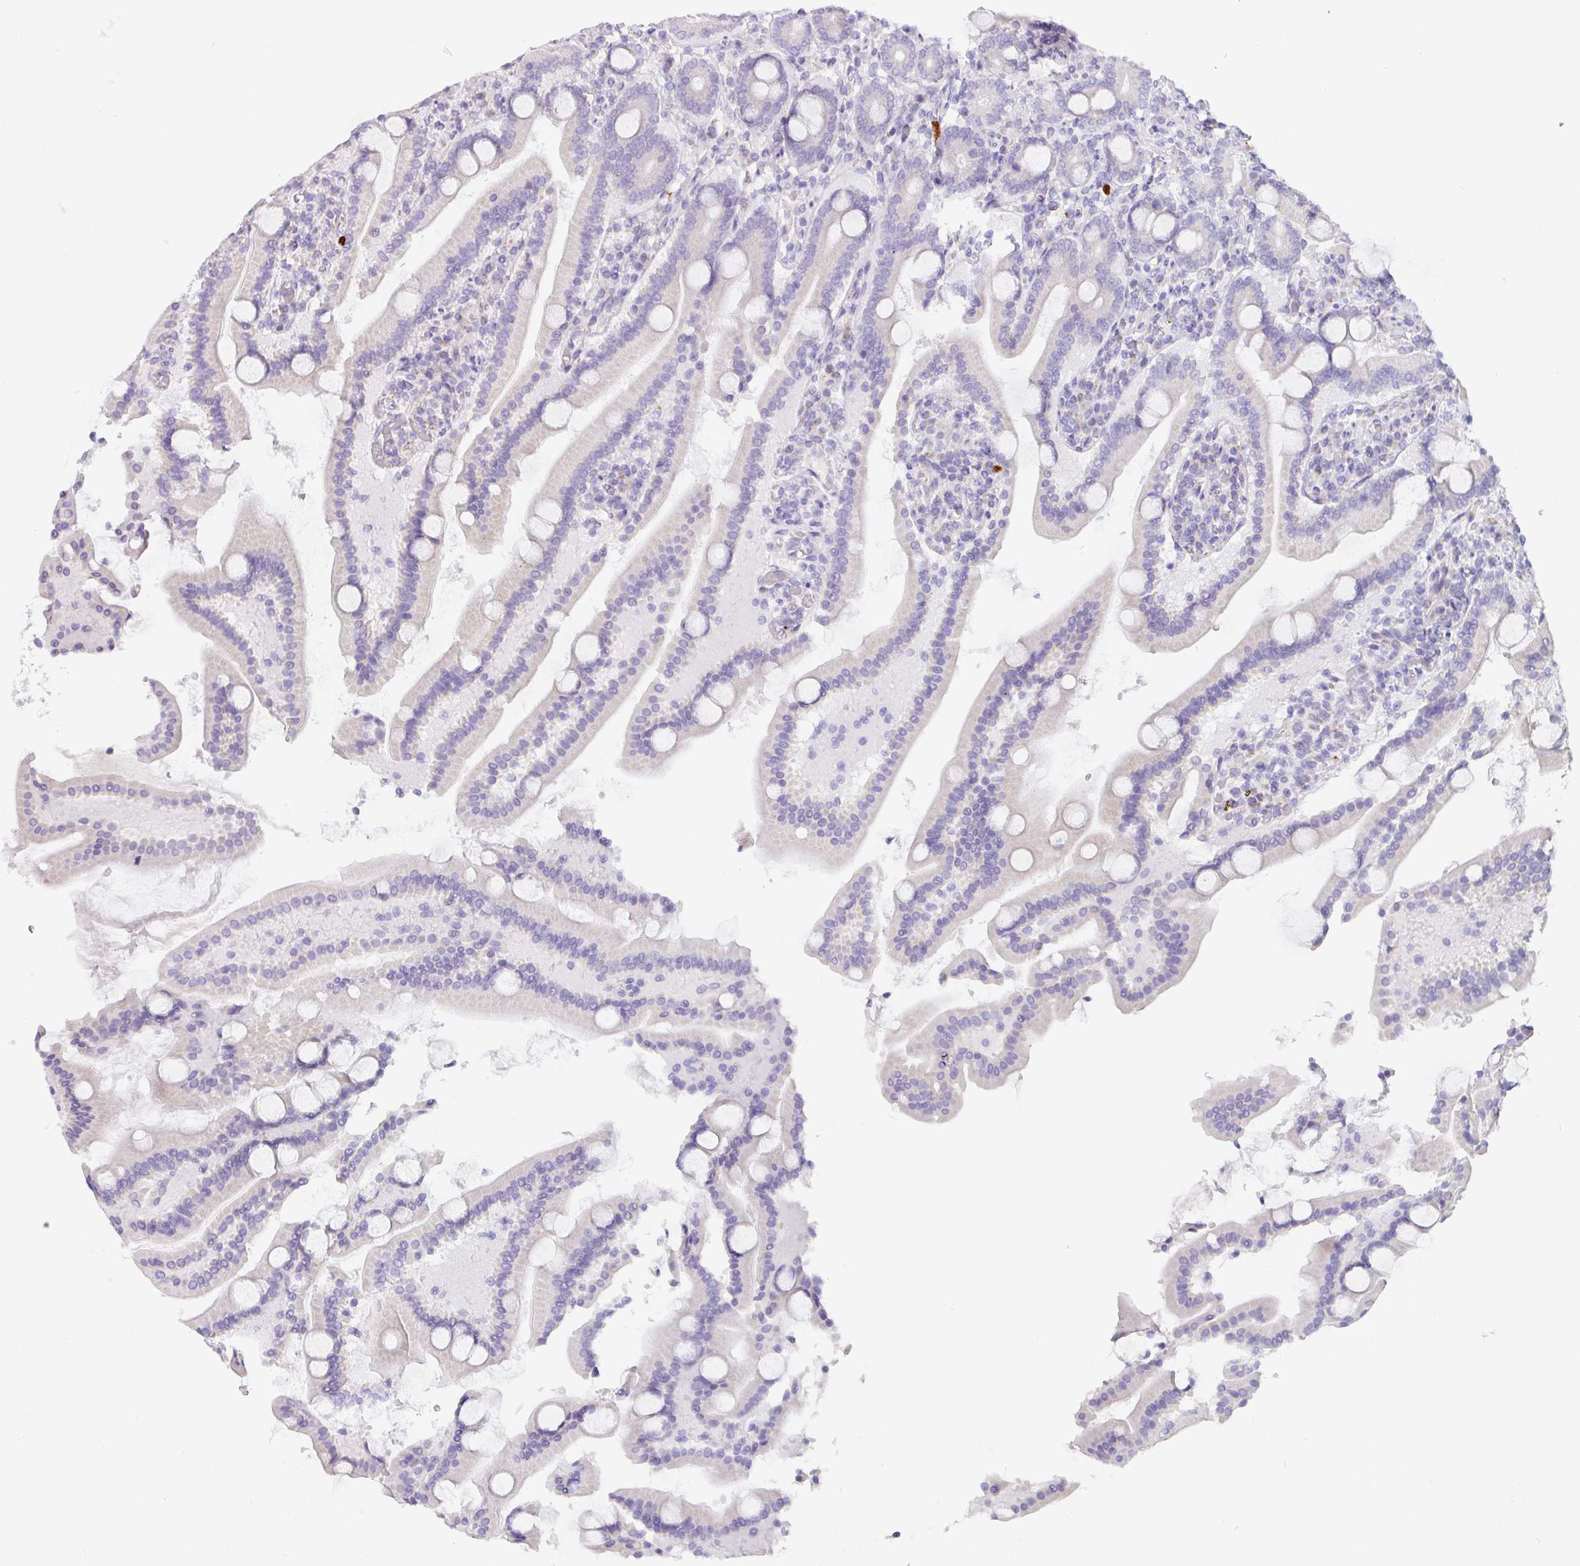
{"staining": {"intensity": "negative", "quantity": "none", "location": "none"}, "tissue": "duodenum", "cell_type": "Glandular cells", "image_type": "normal", "snomed": [{"axis": "morphology", "description": "Normal tissue, NOS"}, {"axis": "topography", "description": "Duodenum"}], "caption": "The micrograph shows no significant staining in glandular cells of duodenum.", "gene": "SH2D3C", "patient": {"sex": "male", "age": 55}}